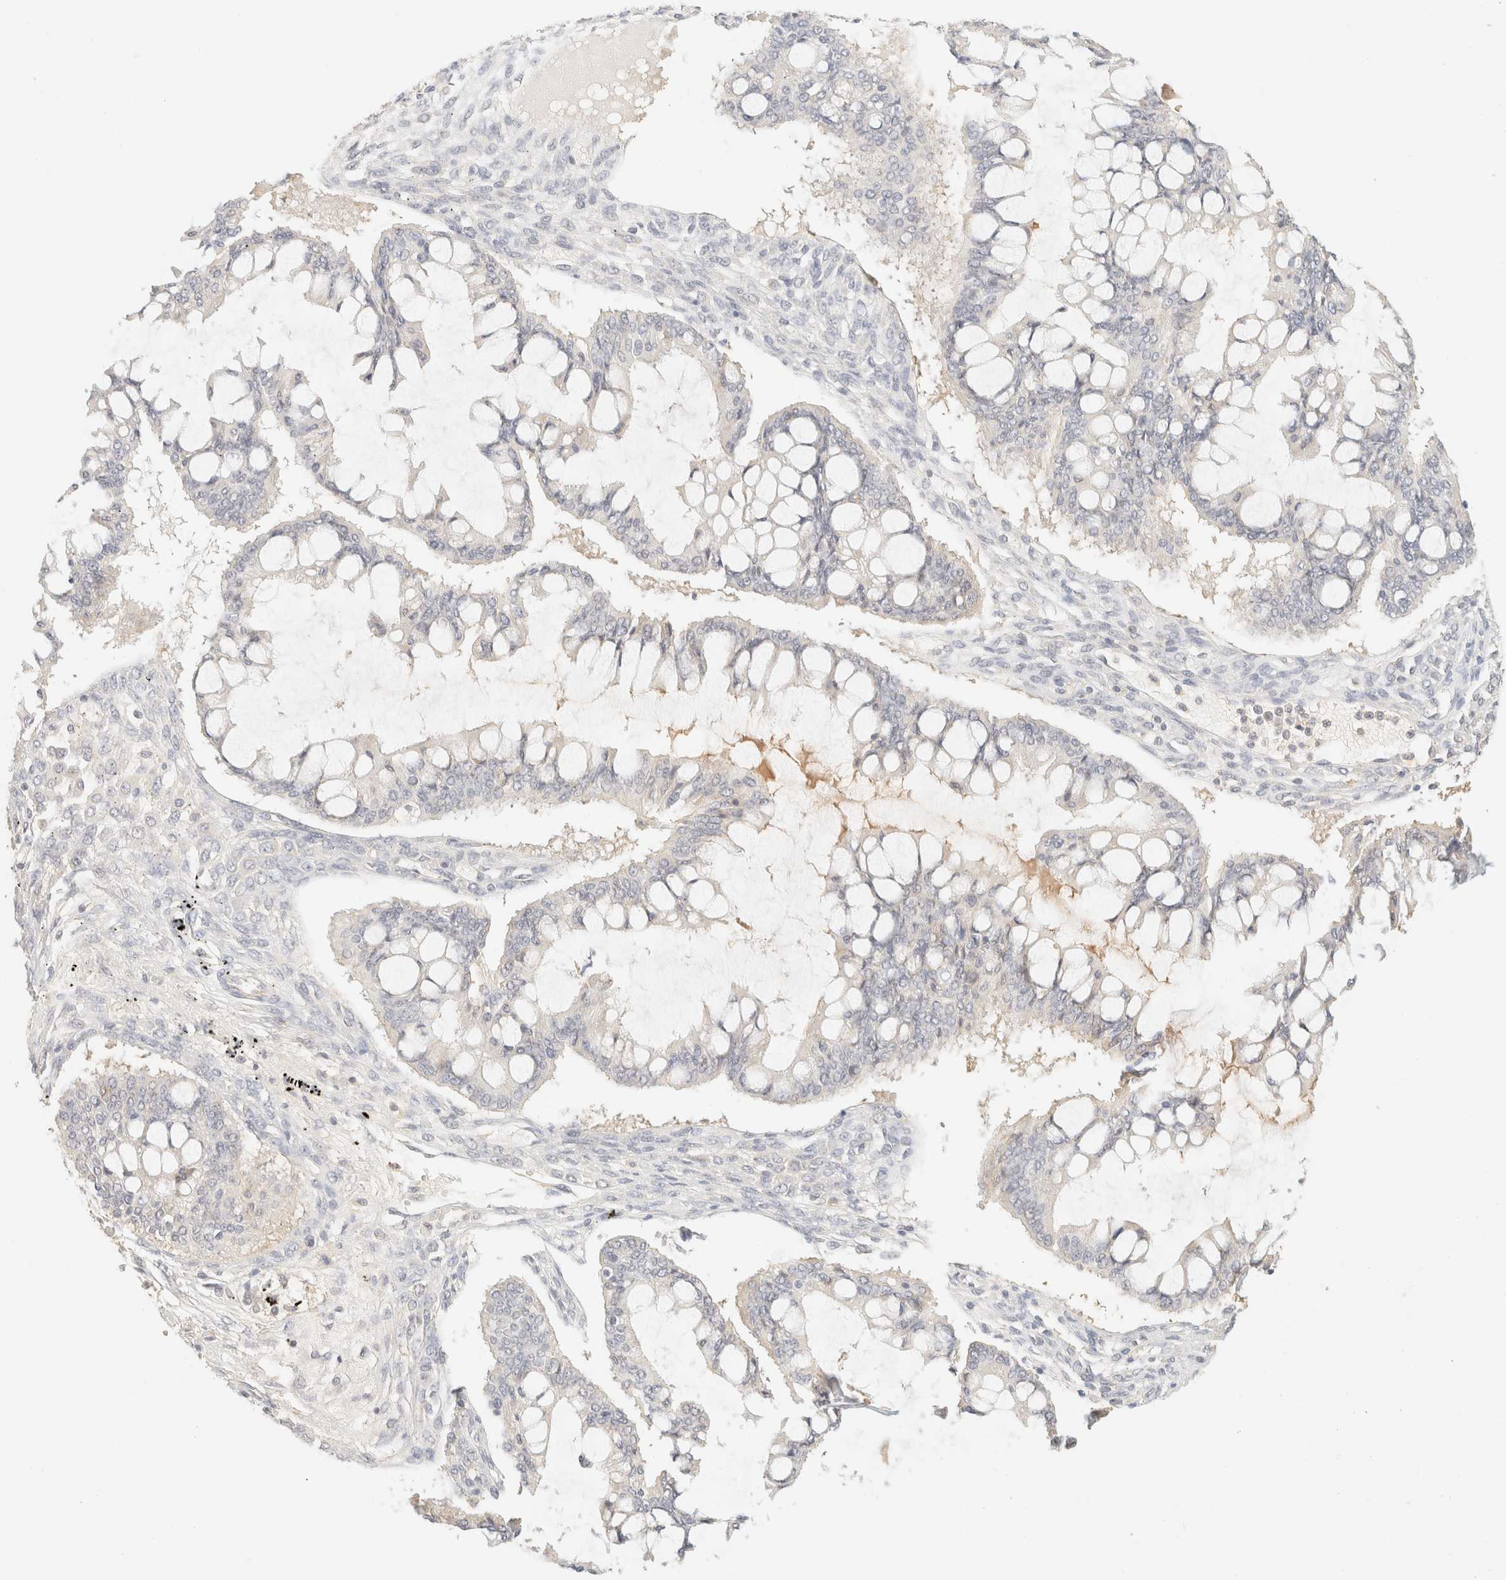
{"staining": {"intensity": "negative", "quantity": "none", "location": "none"}, "tissue": "ovarian cancer", "cell_type": "Tumor cells", "image_type": "cancer", "snomed": [{"axis": "morphology", "description": "Cystadenocarcinoma, mucinous, NOS"}, {"axis": "topography", "description": "Ovary"}], "caption": "The photomicrograph shows no staining of tumor cells in mucinous cystadenocarcinoma (ovarian).", "gene": "TIMD4", "patient": {"sex": "female", "age": 73}}